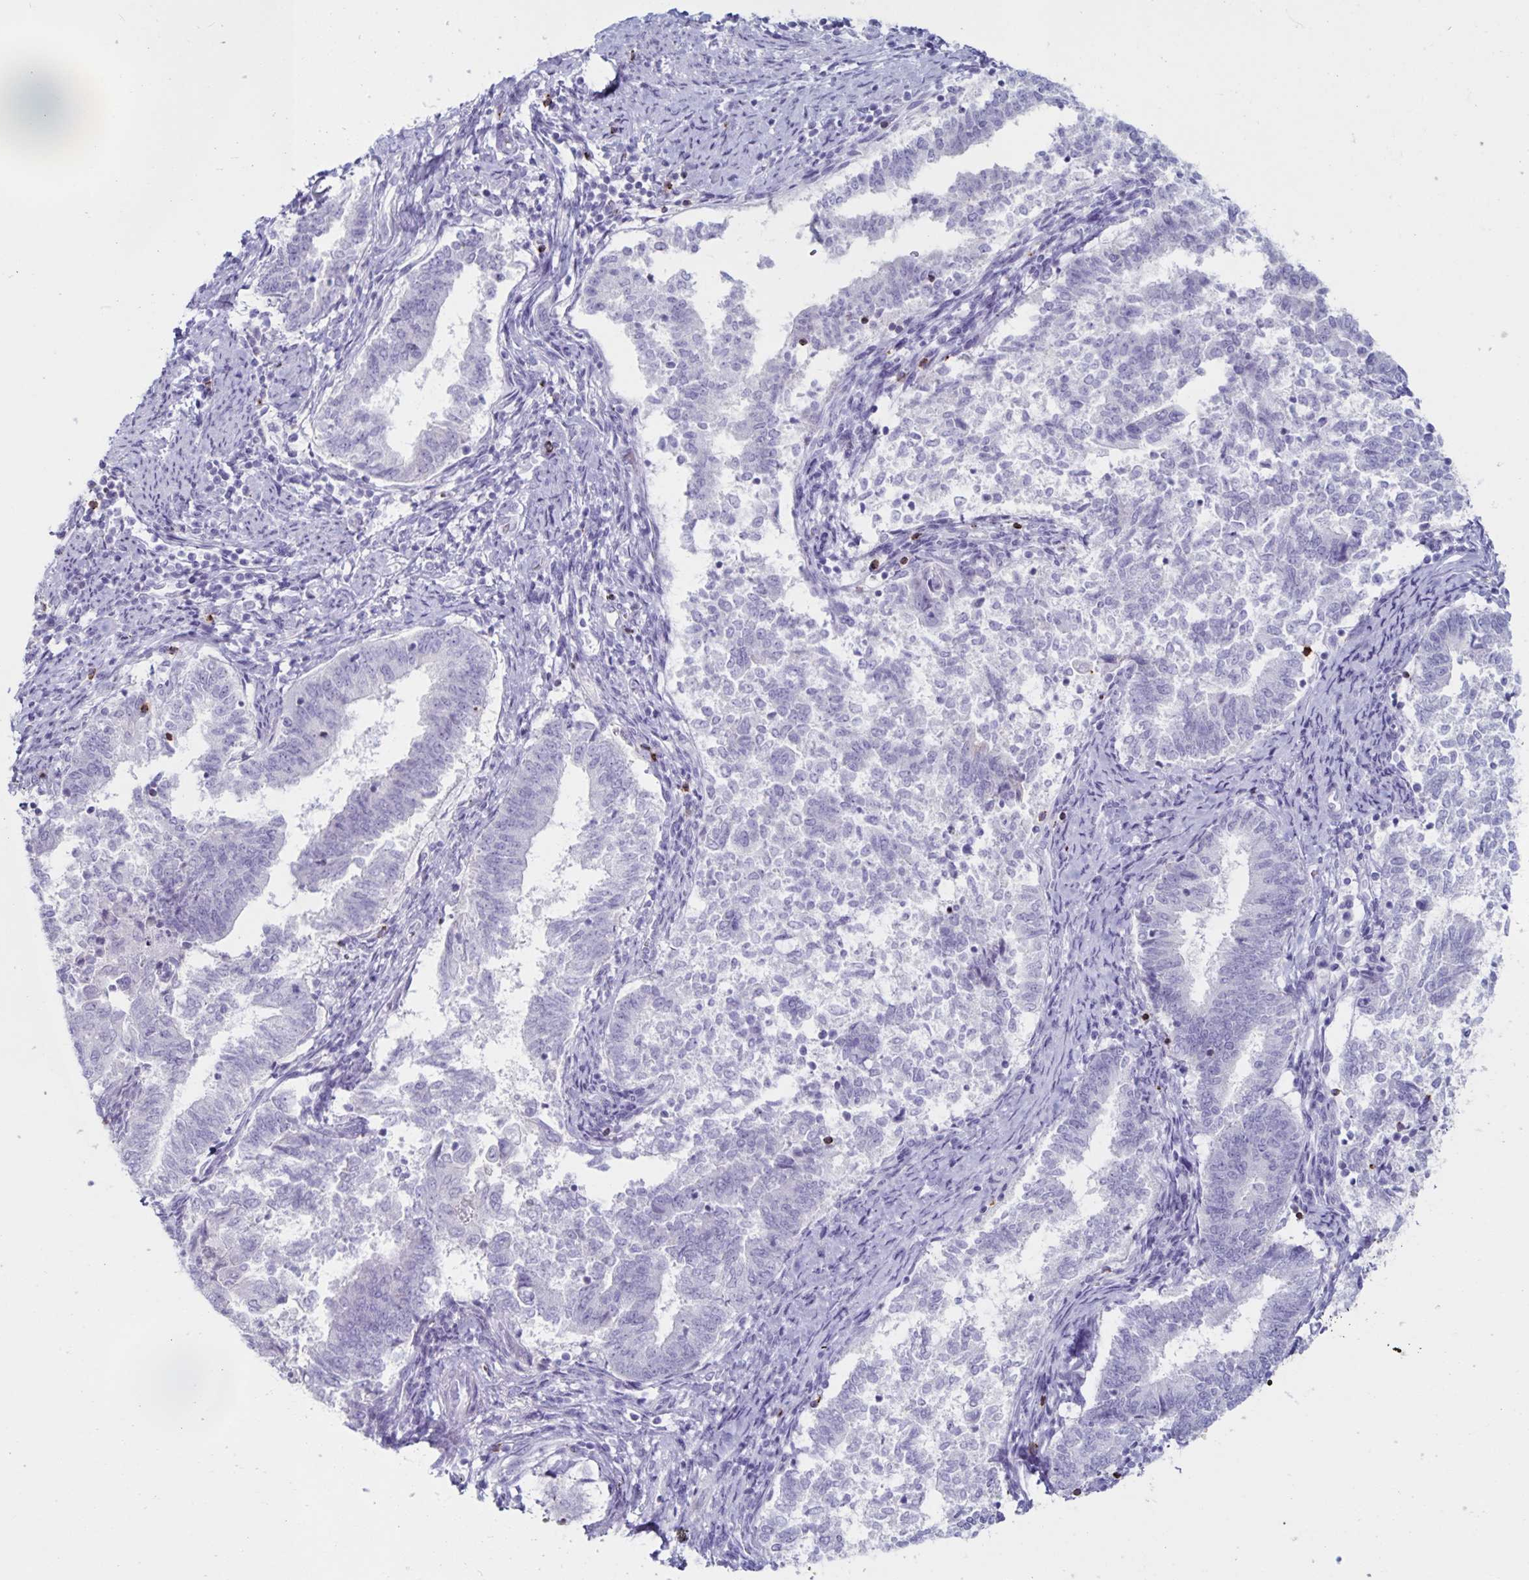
{"staining": {"intensity": "negative", "quantity": "none", "location": "none"}, "tissue": "endometrial cancer", "cell_type": "Tumor cells", "image_type": "cancer", "snomed": [{"axis": "morphology", "description": "Adenocarcinoma, NOS"}, {"axis": "topography", "description": "Endometrium"}], "caption": "Image shows no significant protein positivity in tumor cells of endometrial cancer.", "gene": "GNLY", "patient": {"sex": "female", "age": 65}}